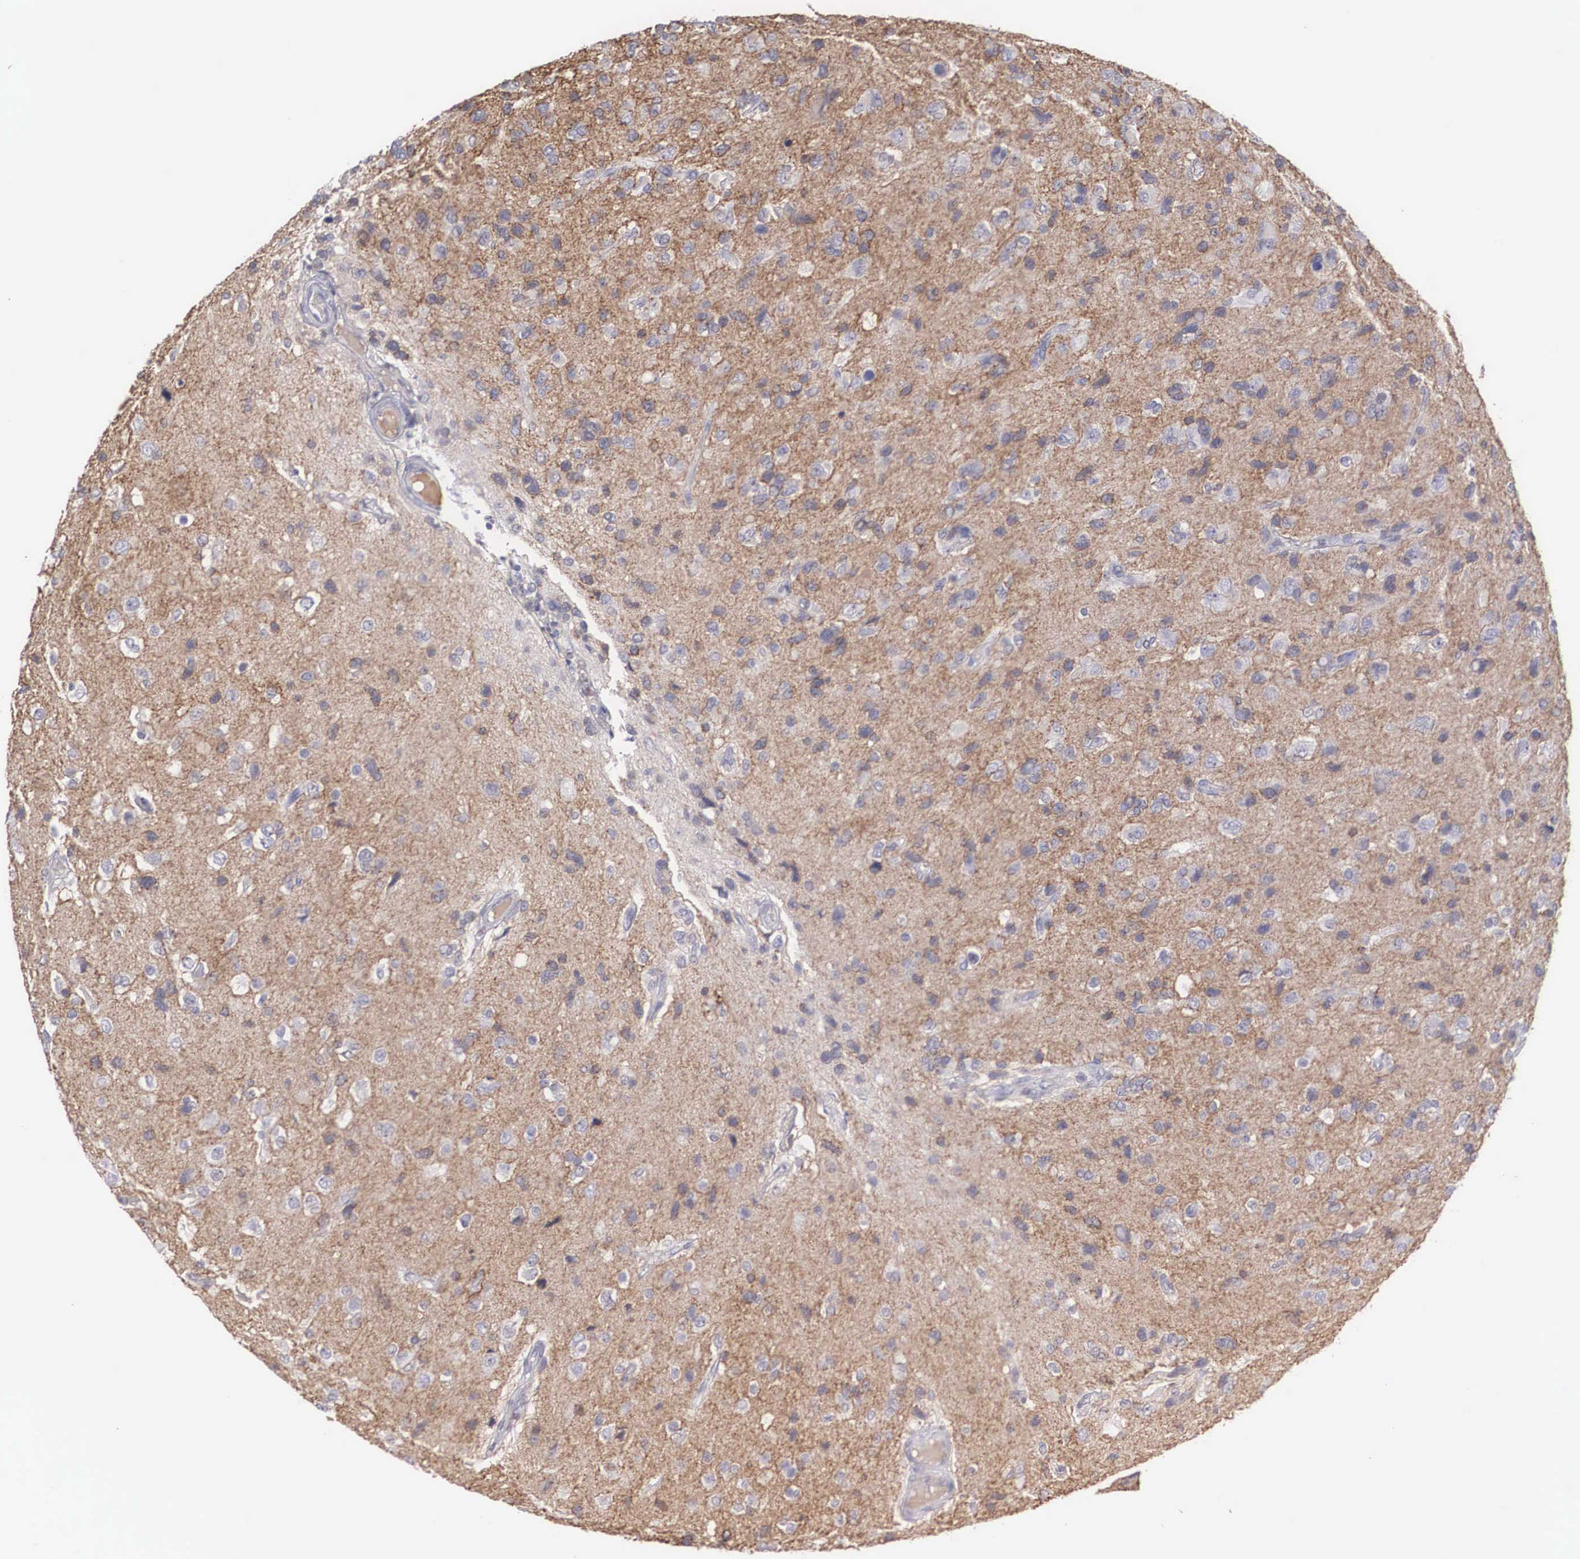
{"staining": {"intensity": "weak", "quantity": ">75%", "location": "cytoplasmic/membranous"}, "tissue": "glioma", "cell_type": "Tumor cells", "image_type": "cancer", "snomed": [{"axis": "morphology", "description": "Glioma, malignant, High grade"}, {"axis": "topography", "description": "Brain"}], "caption": "Glioma was stained to show a protein in brown. There is low levels of weak cytoplasmic/membranous positivity in approximately >75% of tumor cells.", "gene": "RBPJ", "patient": {"sex": "male", "age": 77}}